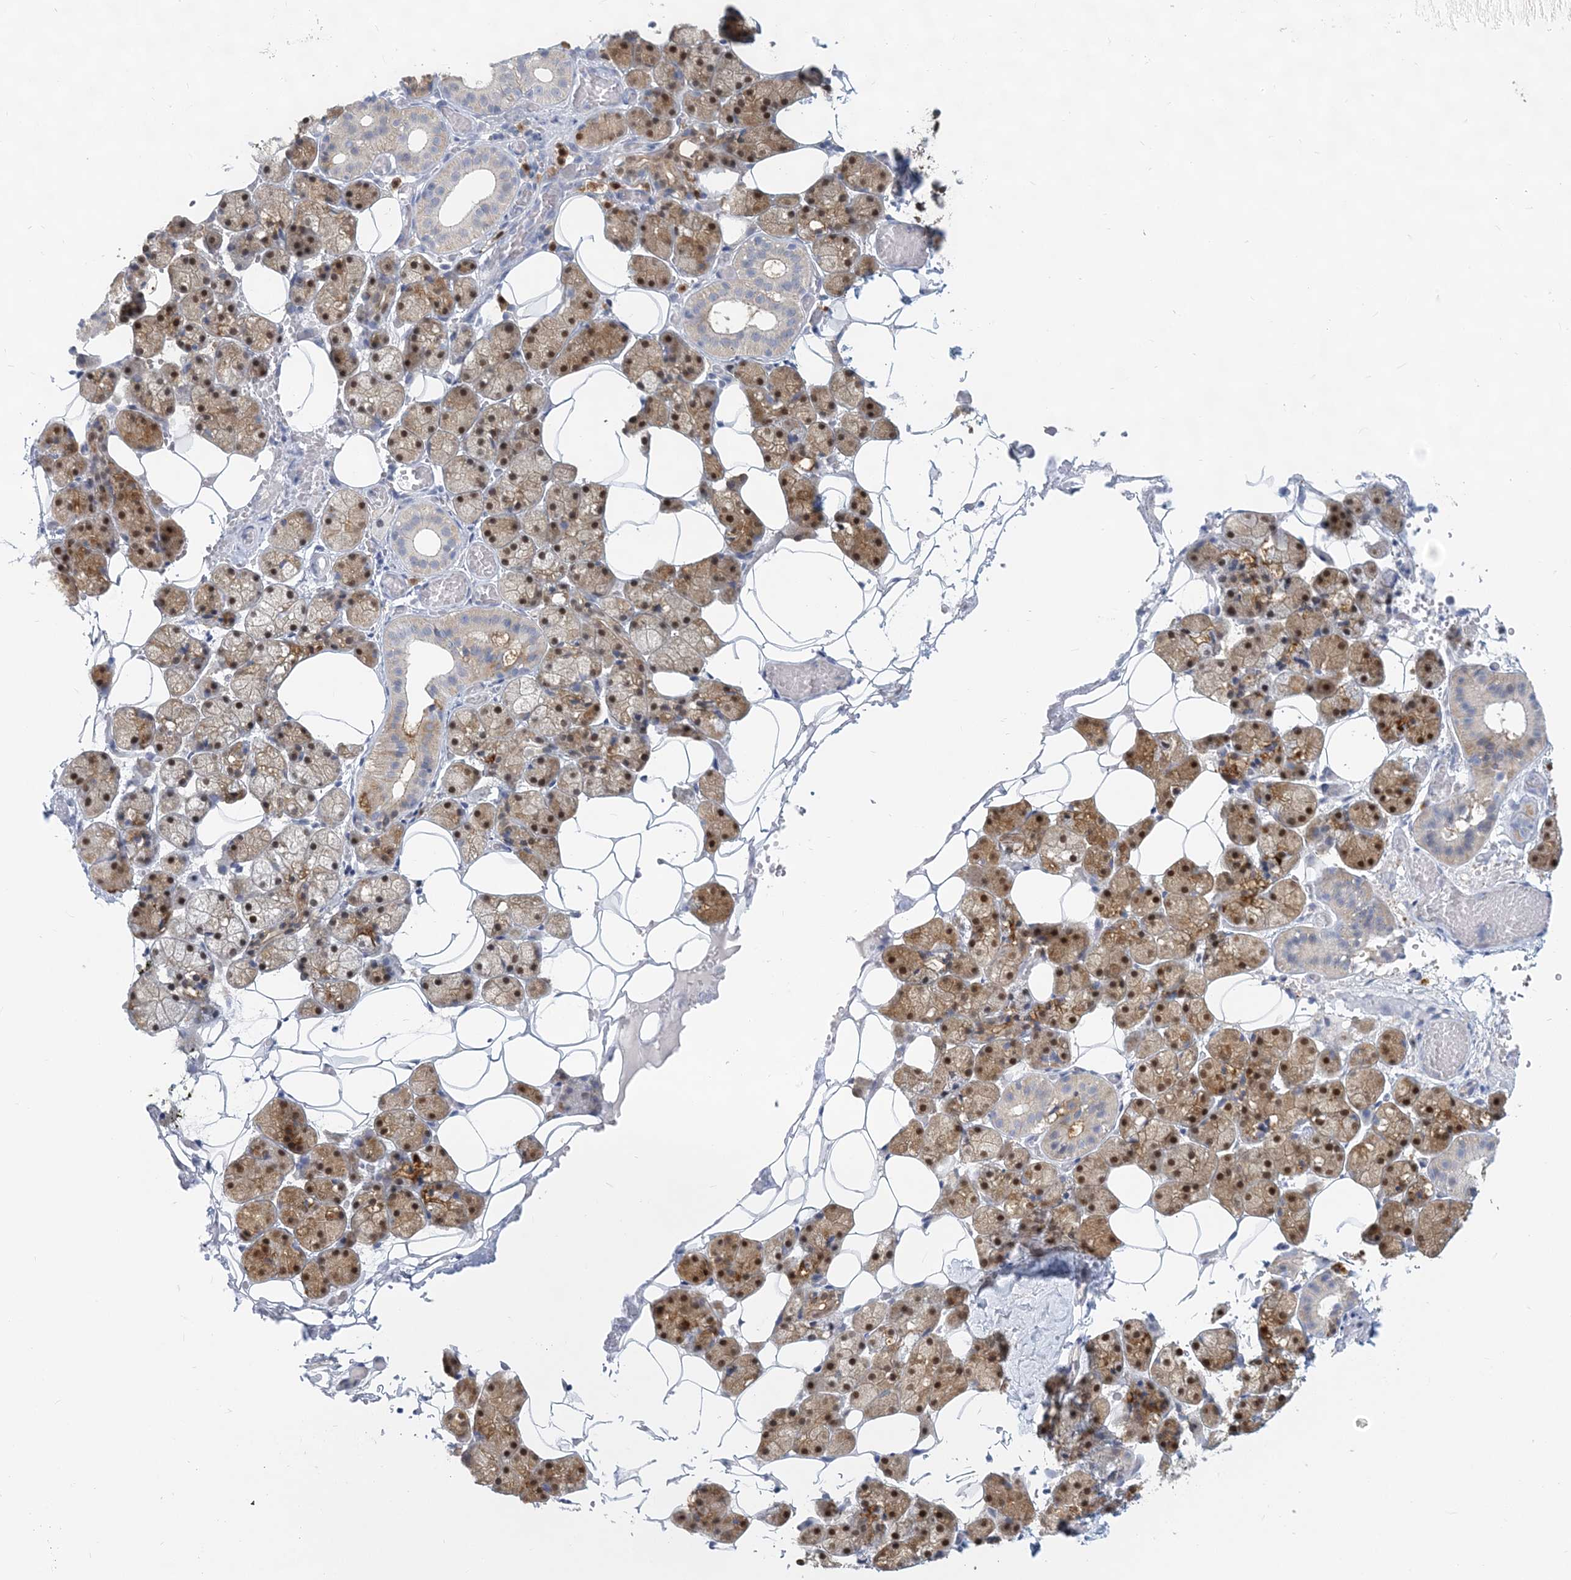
{"staining": {"intensity": "strong", "quantity": ">75%", "location": "cytoplasmic/membranous,nuclear"}, "tissue": "salivary gland", "cell_type": "Glandular cells", "image_type": "normal", "snomed": [{"axis": "morphology", "description": "Normal tissue, NOS"}, {"axis": "topography", "description": "Salivary gland"}], "caption": "About >75% of glandular cells in unremarkable salivary gland exhibit strong cytoplasmic/membranous,nuclear protein positivity as visualized by brown immunohistochemical staining.", "gene": "GMPPA", "patient": {"sex": "female", "age": 33}}